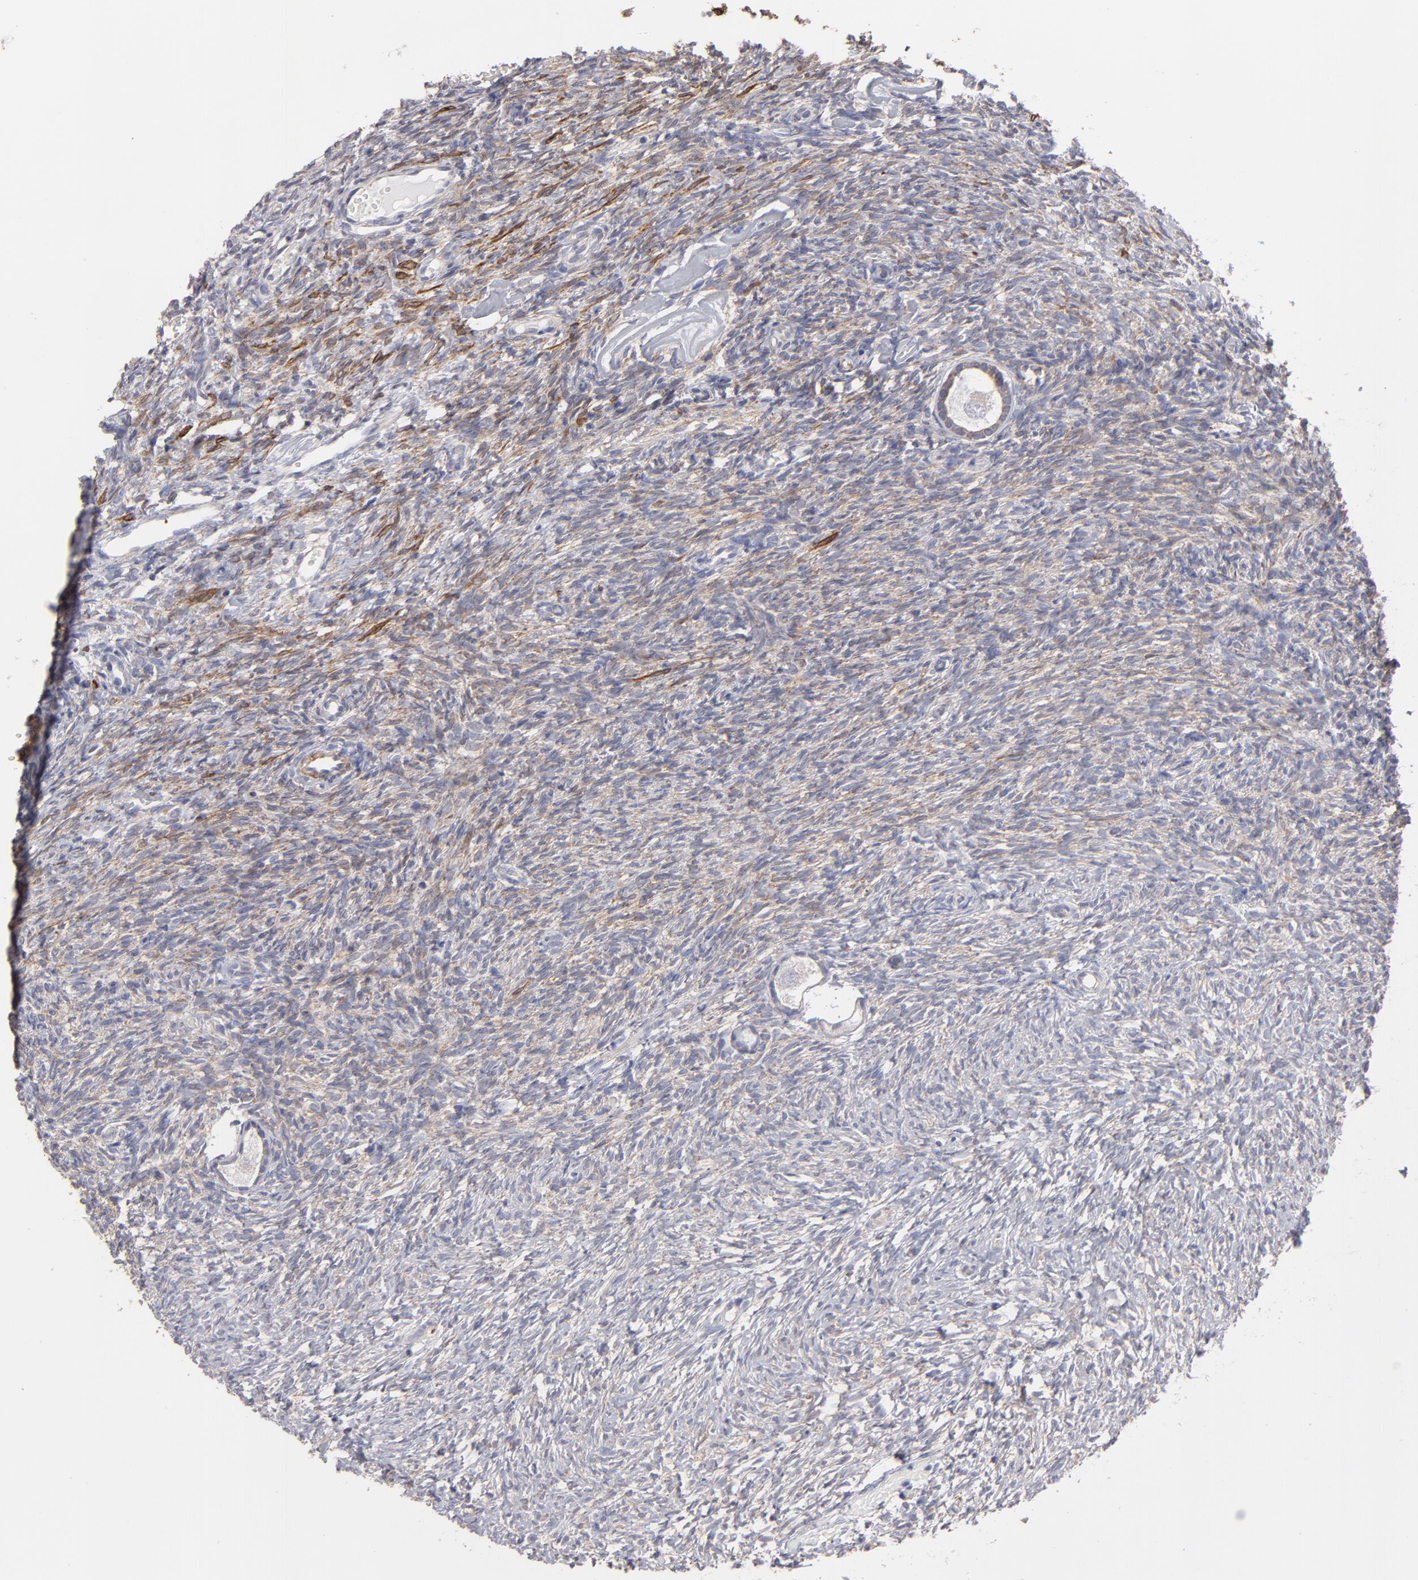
{"staining": {"intensity": "moderate", "quantity": "25%-75%", "location": "cytoplasmic/membranous"}, "tissue": "ovary", "cell_type": "Ovarian stroma cells", "image_type": "normal", "snomed": [{"axis": "morphology", "description": "Normal tissue, NOS"}, {"axis": "topography", "description": "Ovary"}], "caption": "Human ovary stained for a protein (brown) reveals moderate cytoplasmic/membranous positive positivity in approximately 25%-75% of ovarian stroma cells.", "gene": "SLMAP", "patient": {"sex": "female", "age": 35}}